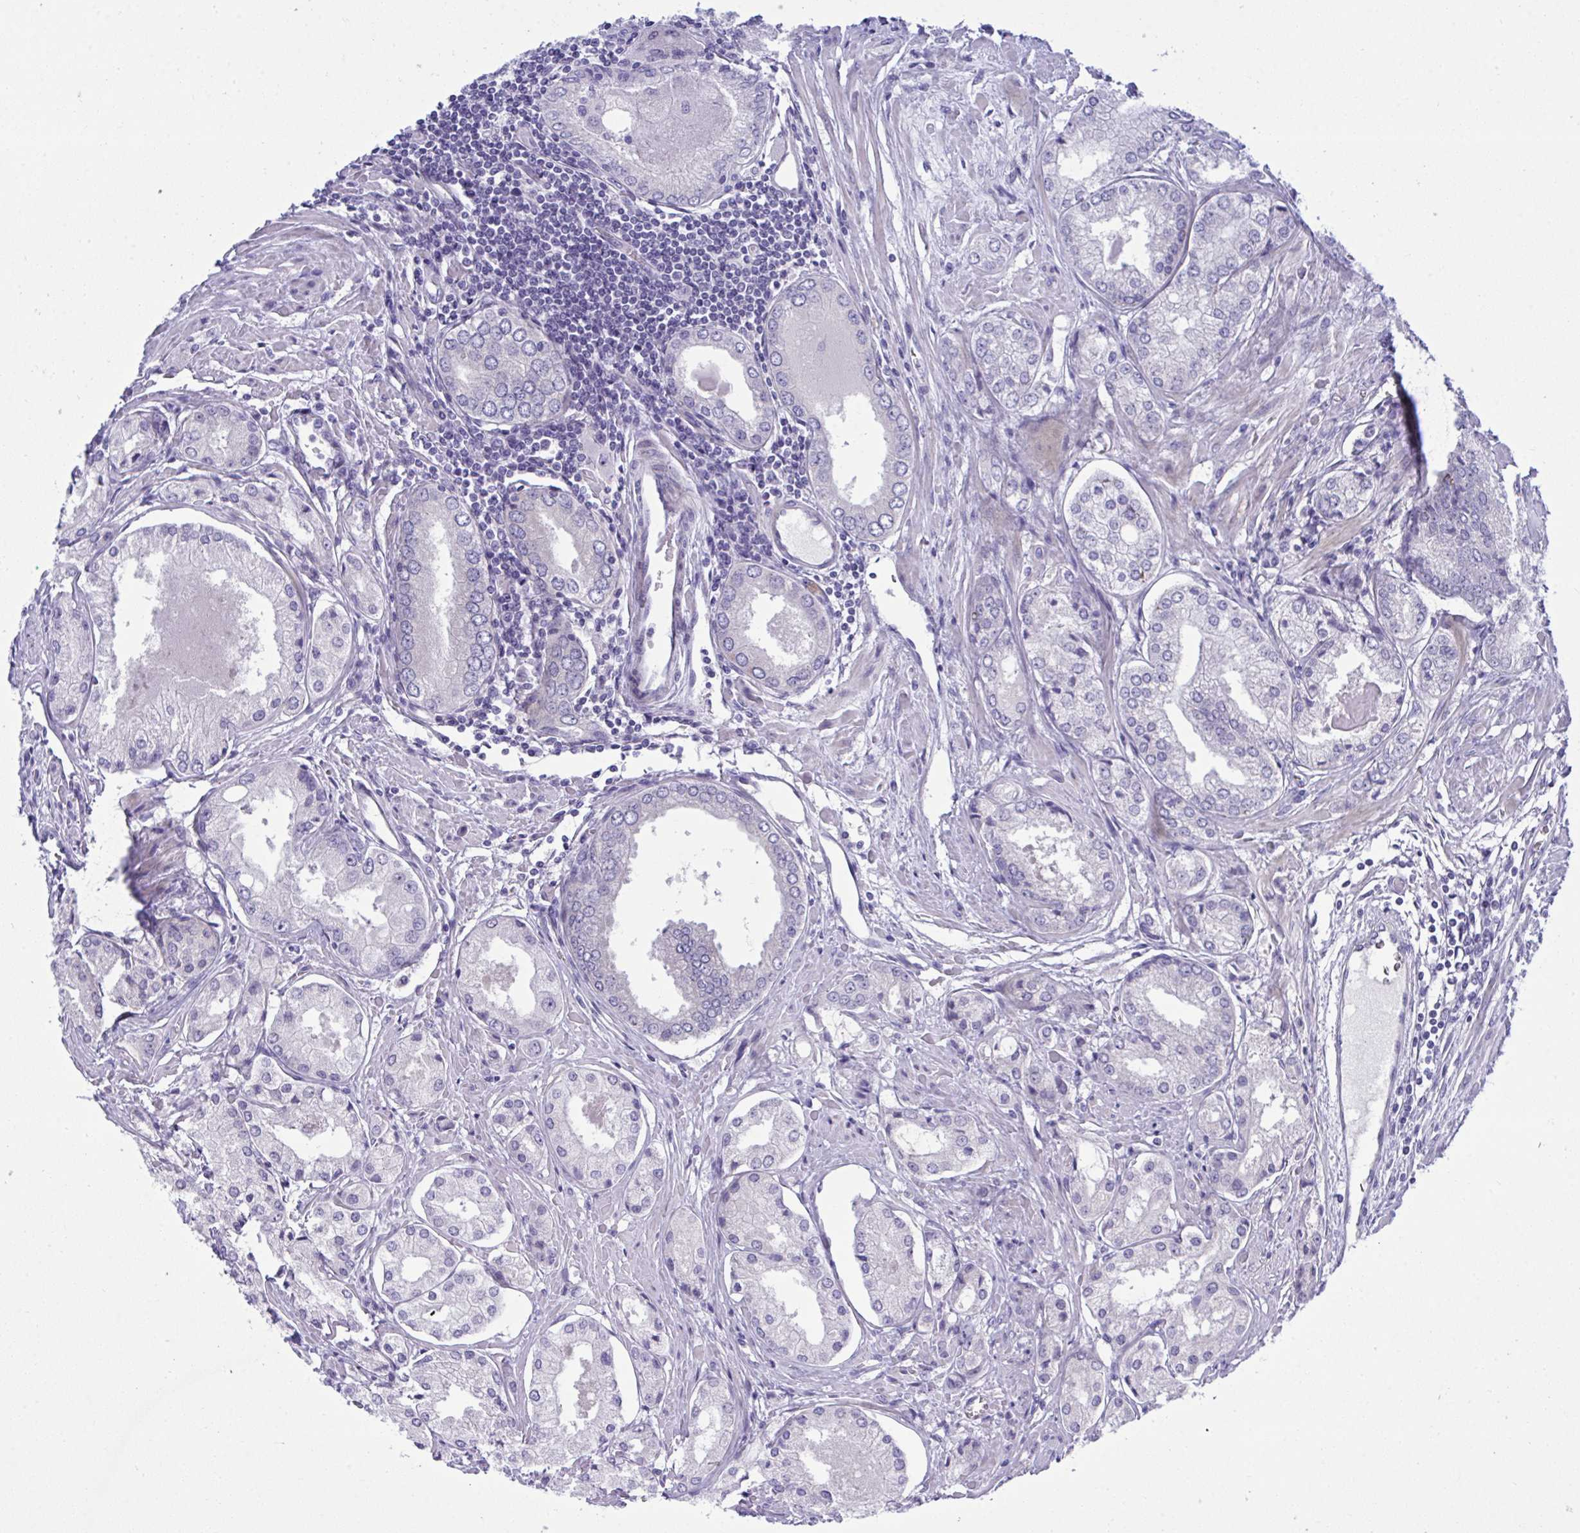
{"staining": {"intensity": "negative", "quantity": "none", "location": "none"}, "tissue": "prostate cancer", "cell_type": "Tumor cells", "image_type": "cancer", "snomed": [{"axis": "morphology", "description": "Adenocarcinoma, Low grade"}, {"axis": "topography", "description": "Prostate"}], "caption": "Immunohistochemical staining of human adenocarcinoma (low-grade) (prostate) shows no significant positivity in tumor cells.", "gene": "MED9", "patient": {"sex": "male", "age": 68}}